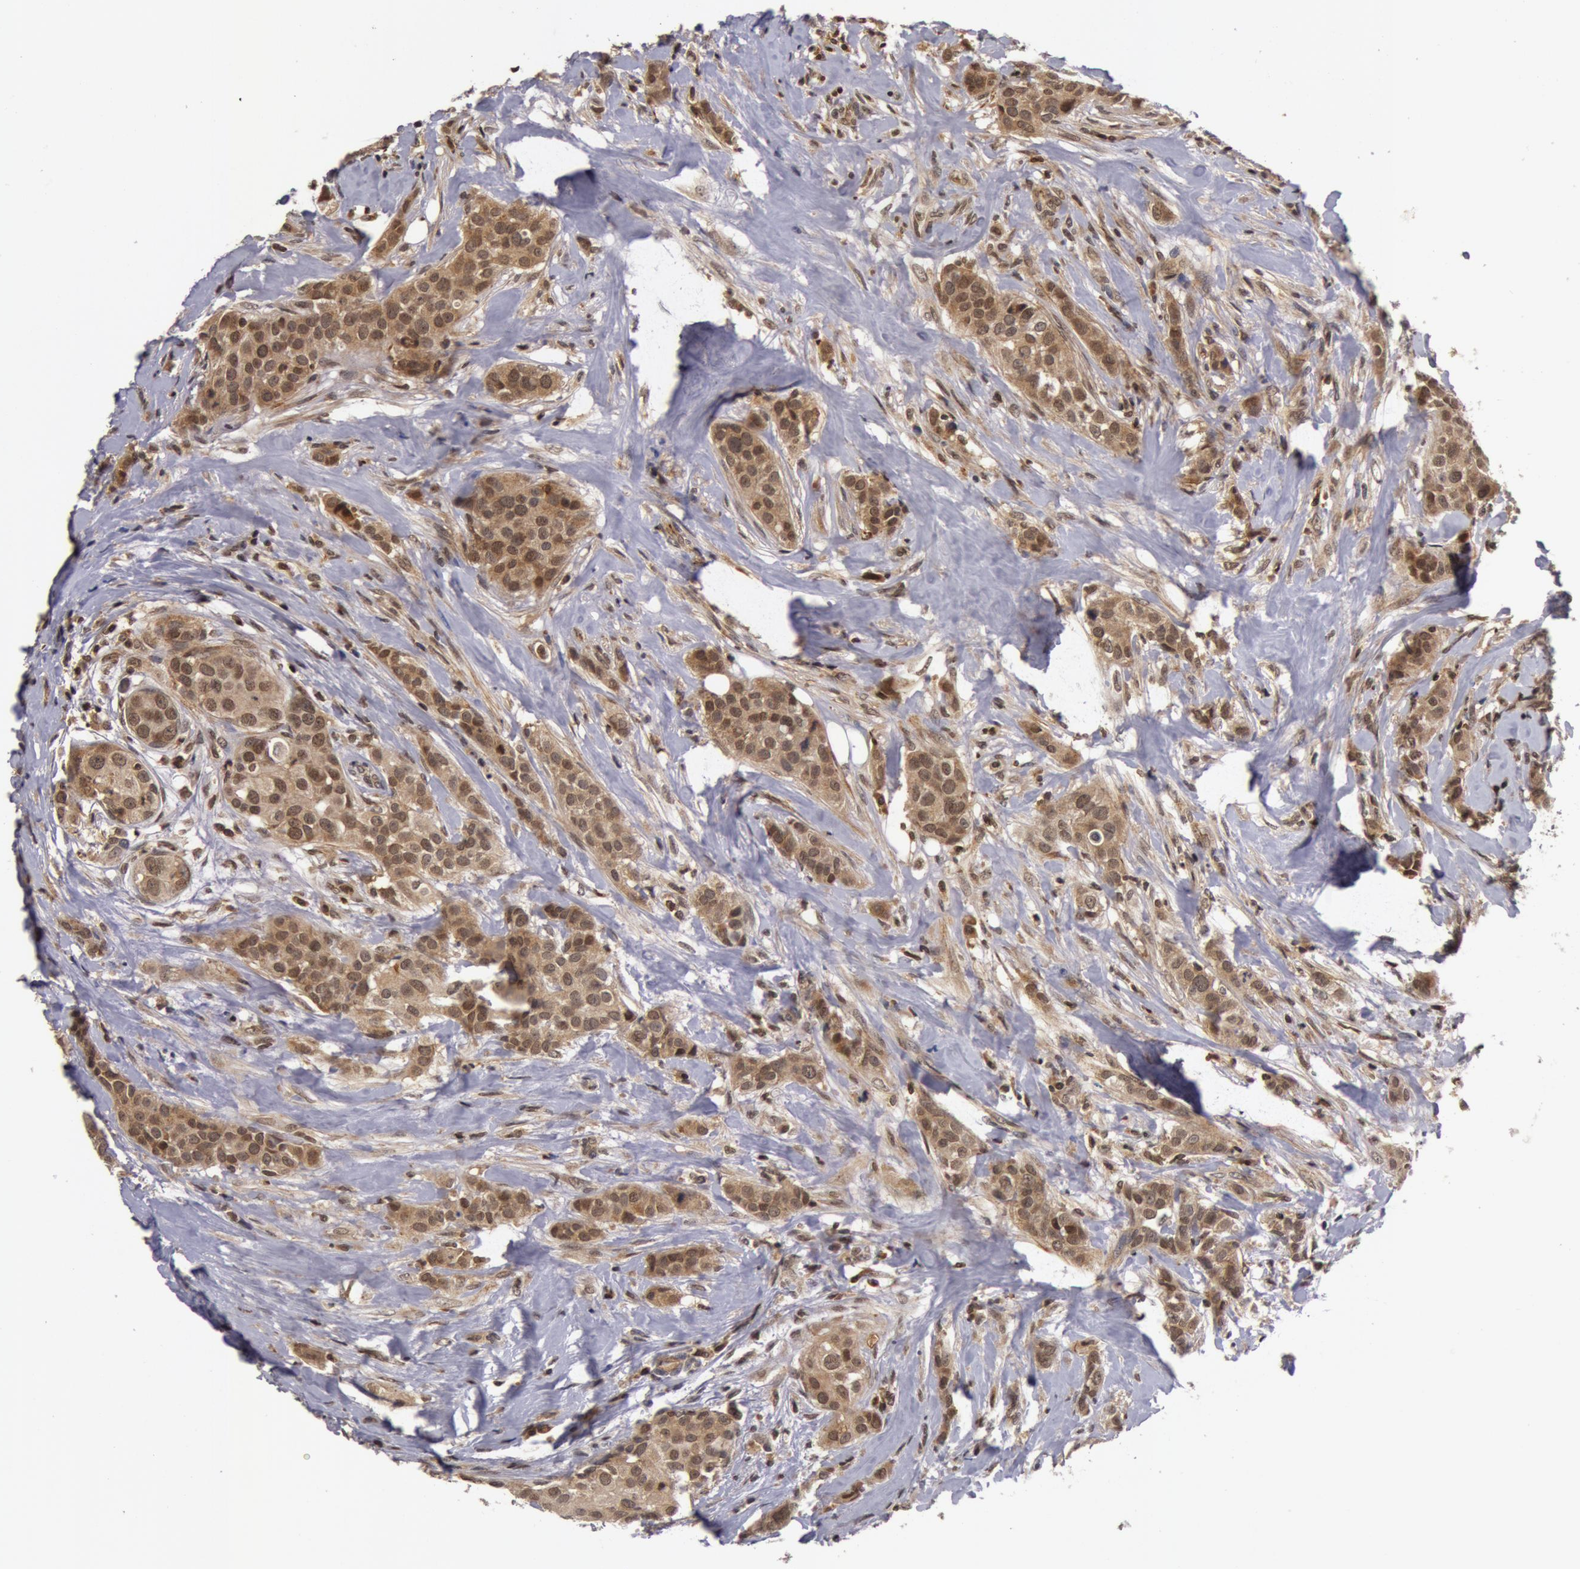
{"staining": {"intensity": "weak", "quantity": "25%-75%", "location": "cytoplasmic/membranous,nuclear"}, "tissue": "breast cancer", "cell_type": "Tumor cells", "image_type": "cancer", "snomed": [{"axis": "morphology", "description": "Duct carcinoma"}, {"axis": "topography", "description": "Breast"}], "caption": "High-power microscopy captured an IHC photomicrograph of breast intraductal carcinoma, revealing weak cytoplasmic/membranous and nuclear positivity in approximately 25%-75% of tumor cells. The protein is stained brown, and the nuclei are stained in blue (DAB (3,3'-diaminobenzidine) IHC with brightfield microscopy, high magnification).", "gene": "ZNF350", "patient": {"sex": "female", "age": 45}}